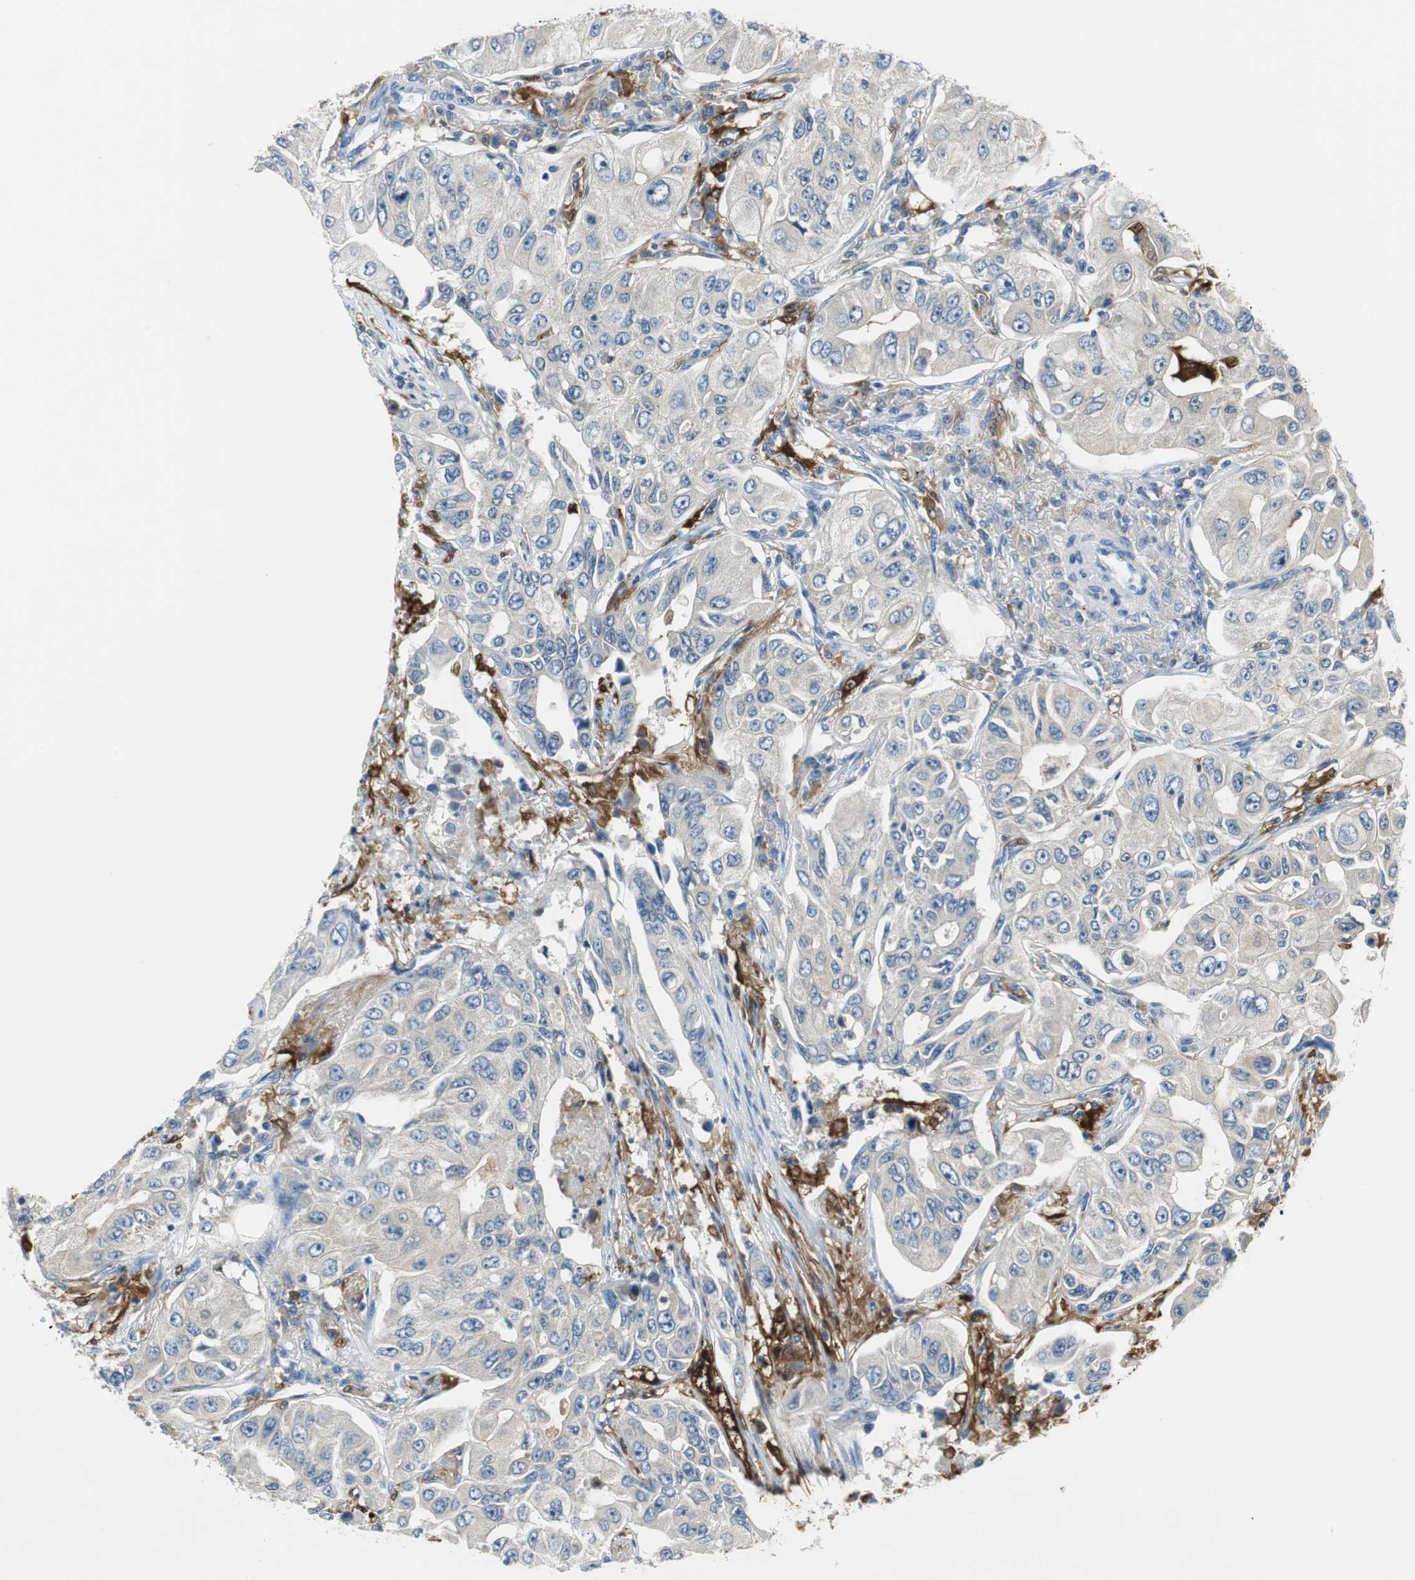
{"staining": {"intensity": "weak", "quantity": "25%-75%", "location": "cytoplasmic/membranous"}, "tissue": "lung cancer", "cell_type": "Tumor cells", "image_type": "cancer", "snomed": [{"axis": "morphology", "description": "Adenocarcinoma, NOS"}, {"axis": "topography", "description": "Lung"}], "caption": "Immunohistochemical staining of lung adenocarcinoma displays low levels of weak cytoplasmic/membranous expression in about 25%-75% of tumor cells.", "gene": "FBP1", "patient": {"sex": "male", "age": 84}}